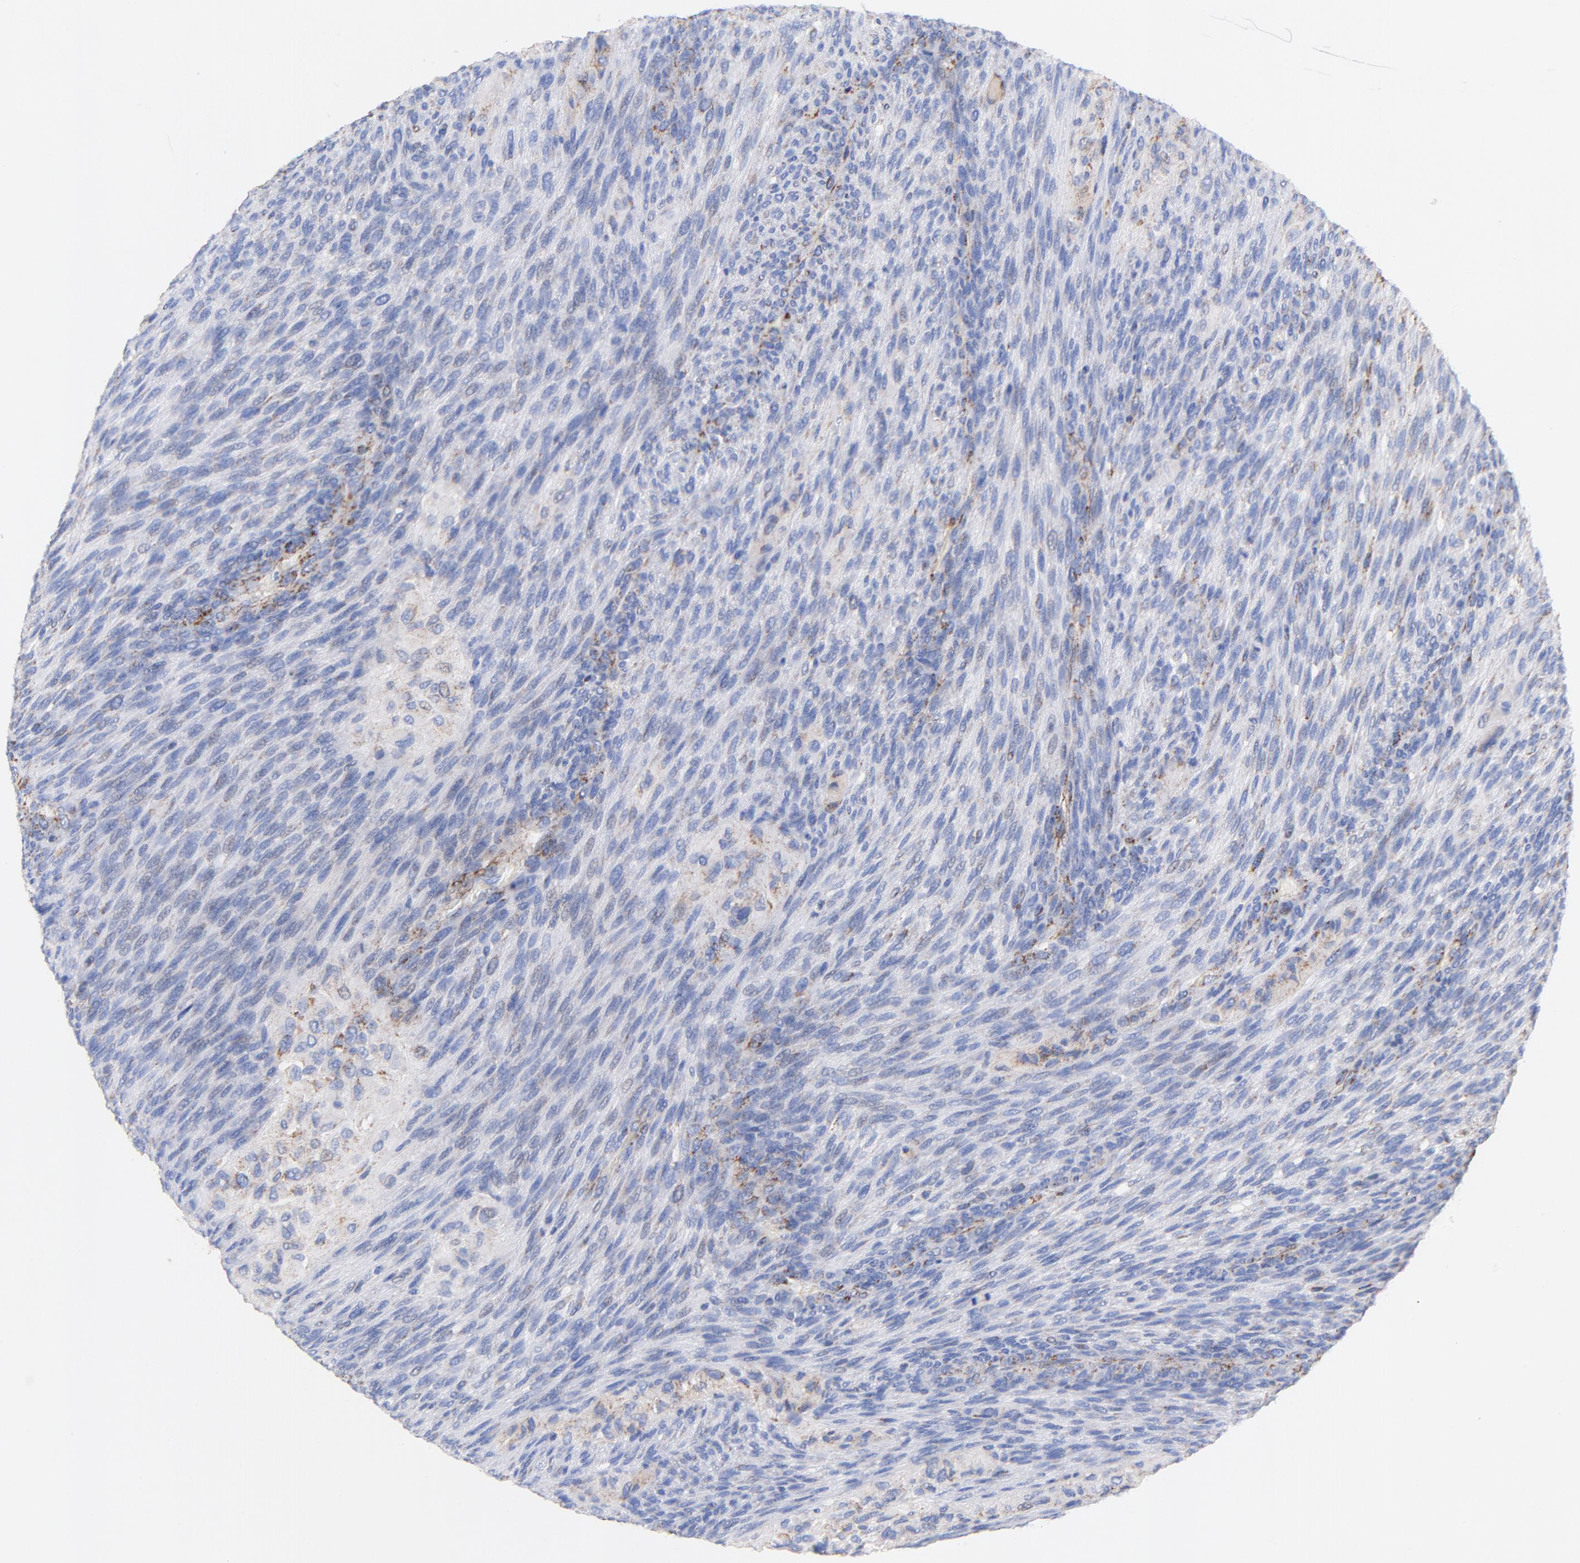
{"staining": {"intensity": "moderate", "quantity": "<25%", "location": "cytoplasmic/membranous"}, "tissue": "glioma", "cell_type": "Tumor cells", "image_type": "cancer", "snomed": [{"axis": "morphology", "description": "Glioma, malignant, High grade"}, {"axis": "topography", "description": "Cerebral cortex"}], "caption": "Glioma was stained to show a protein in brown. There is low levels of moderate cytoplasmic/membranous positivity in about <25% of tumor cells.", "gene": "ATP5F1D", "patient": {"sex": "female", "age": 55}}